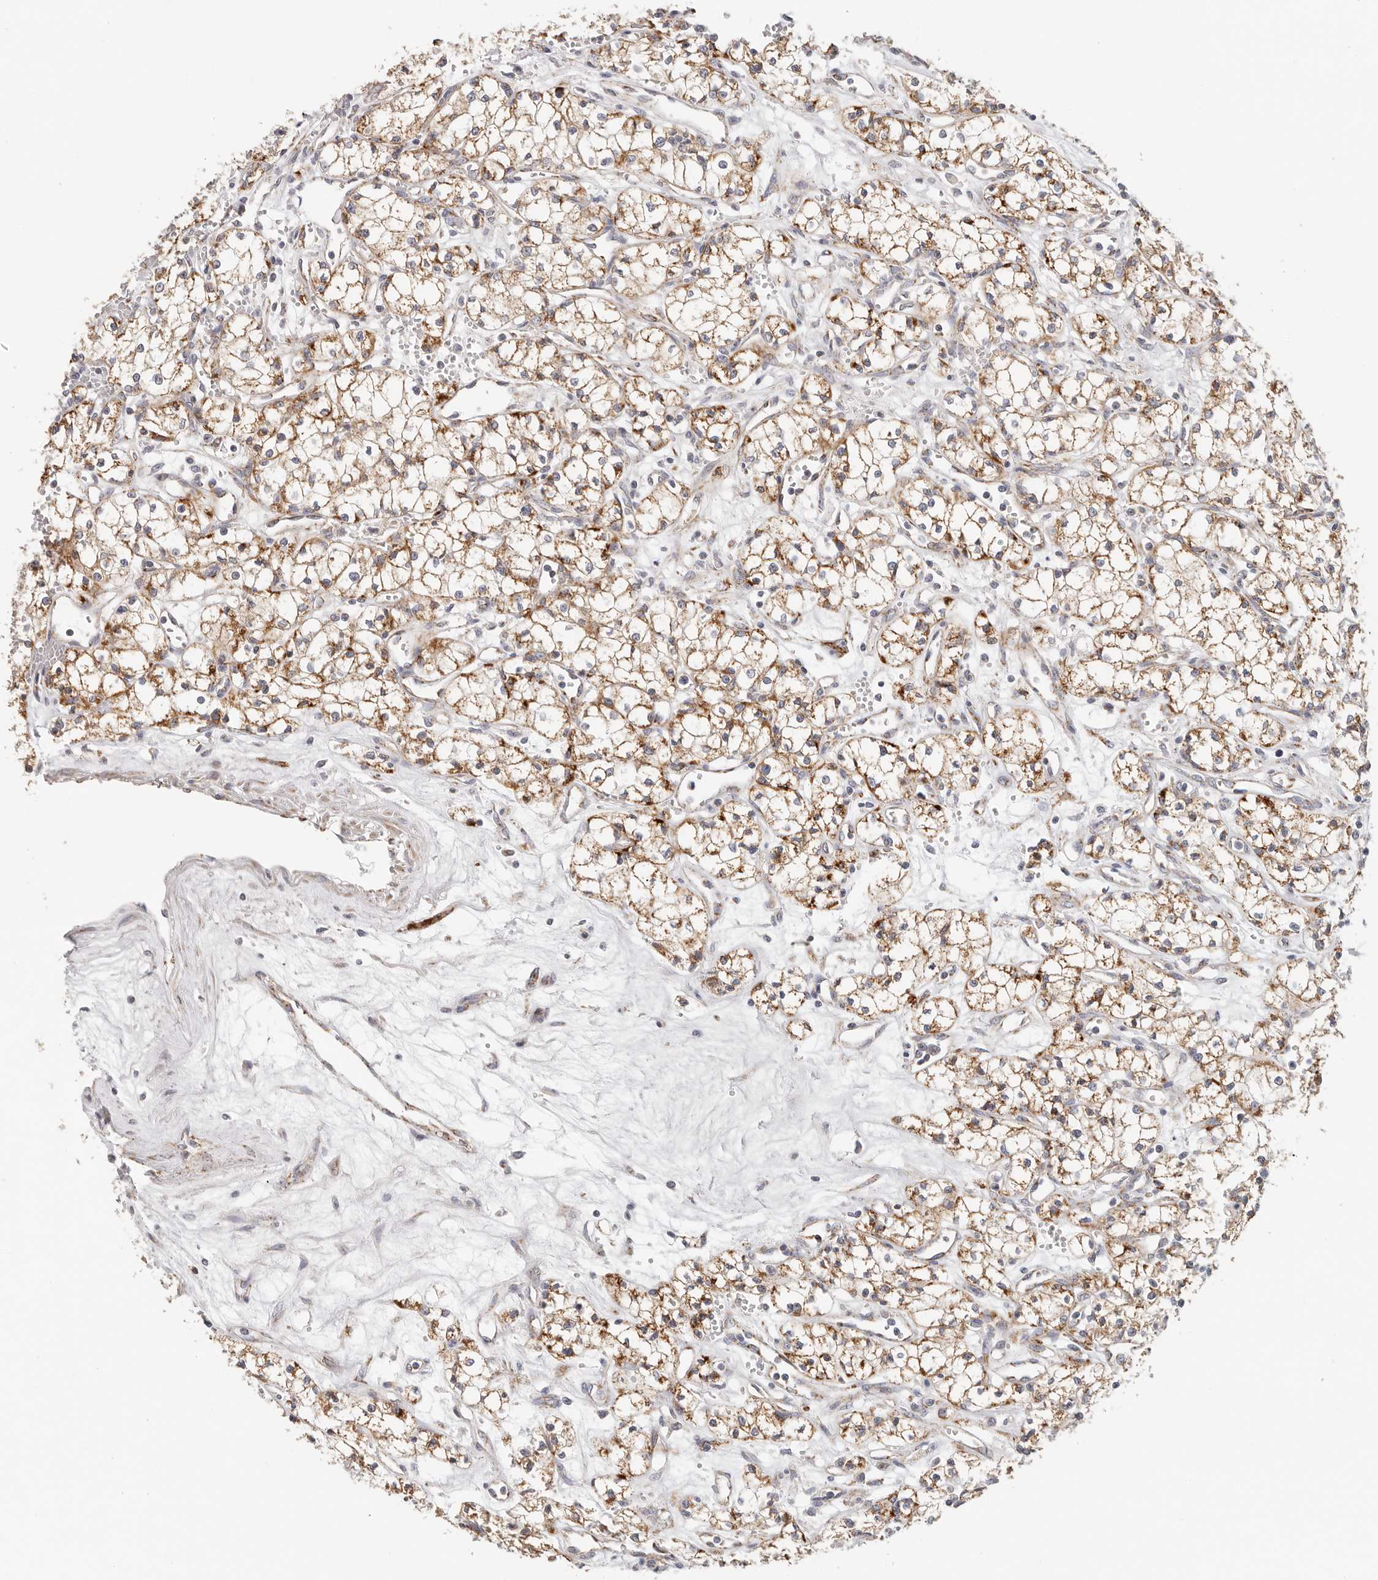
{"staining": {"intensity": "strong", "quantity": "25%-75%", "location": "cytoplasmic/membranous"}, "tissue": "renal cancer", "cell_type": "Tumor cells", "image_type": "cancer", "snomed": [{"axis": "morphology", "description": "Adenocarcinoma, NOS"}, {"axis": "topography", "description": "Kidney"}], "caption": "Tumor cells reveal strong cytoplasmic/membranous expression in about 25%-75% of cells in renal cancer (adenocarcinoma).", "gene": "AFDN", "patient": {"sex": "male", "age": 59}}